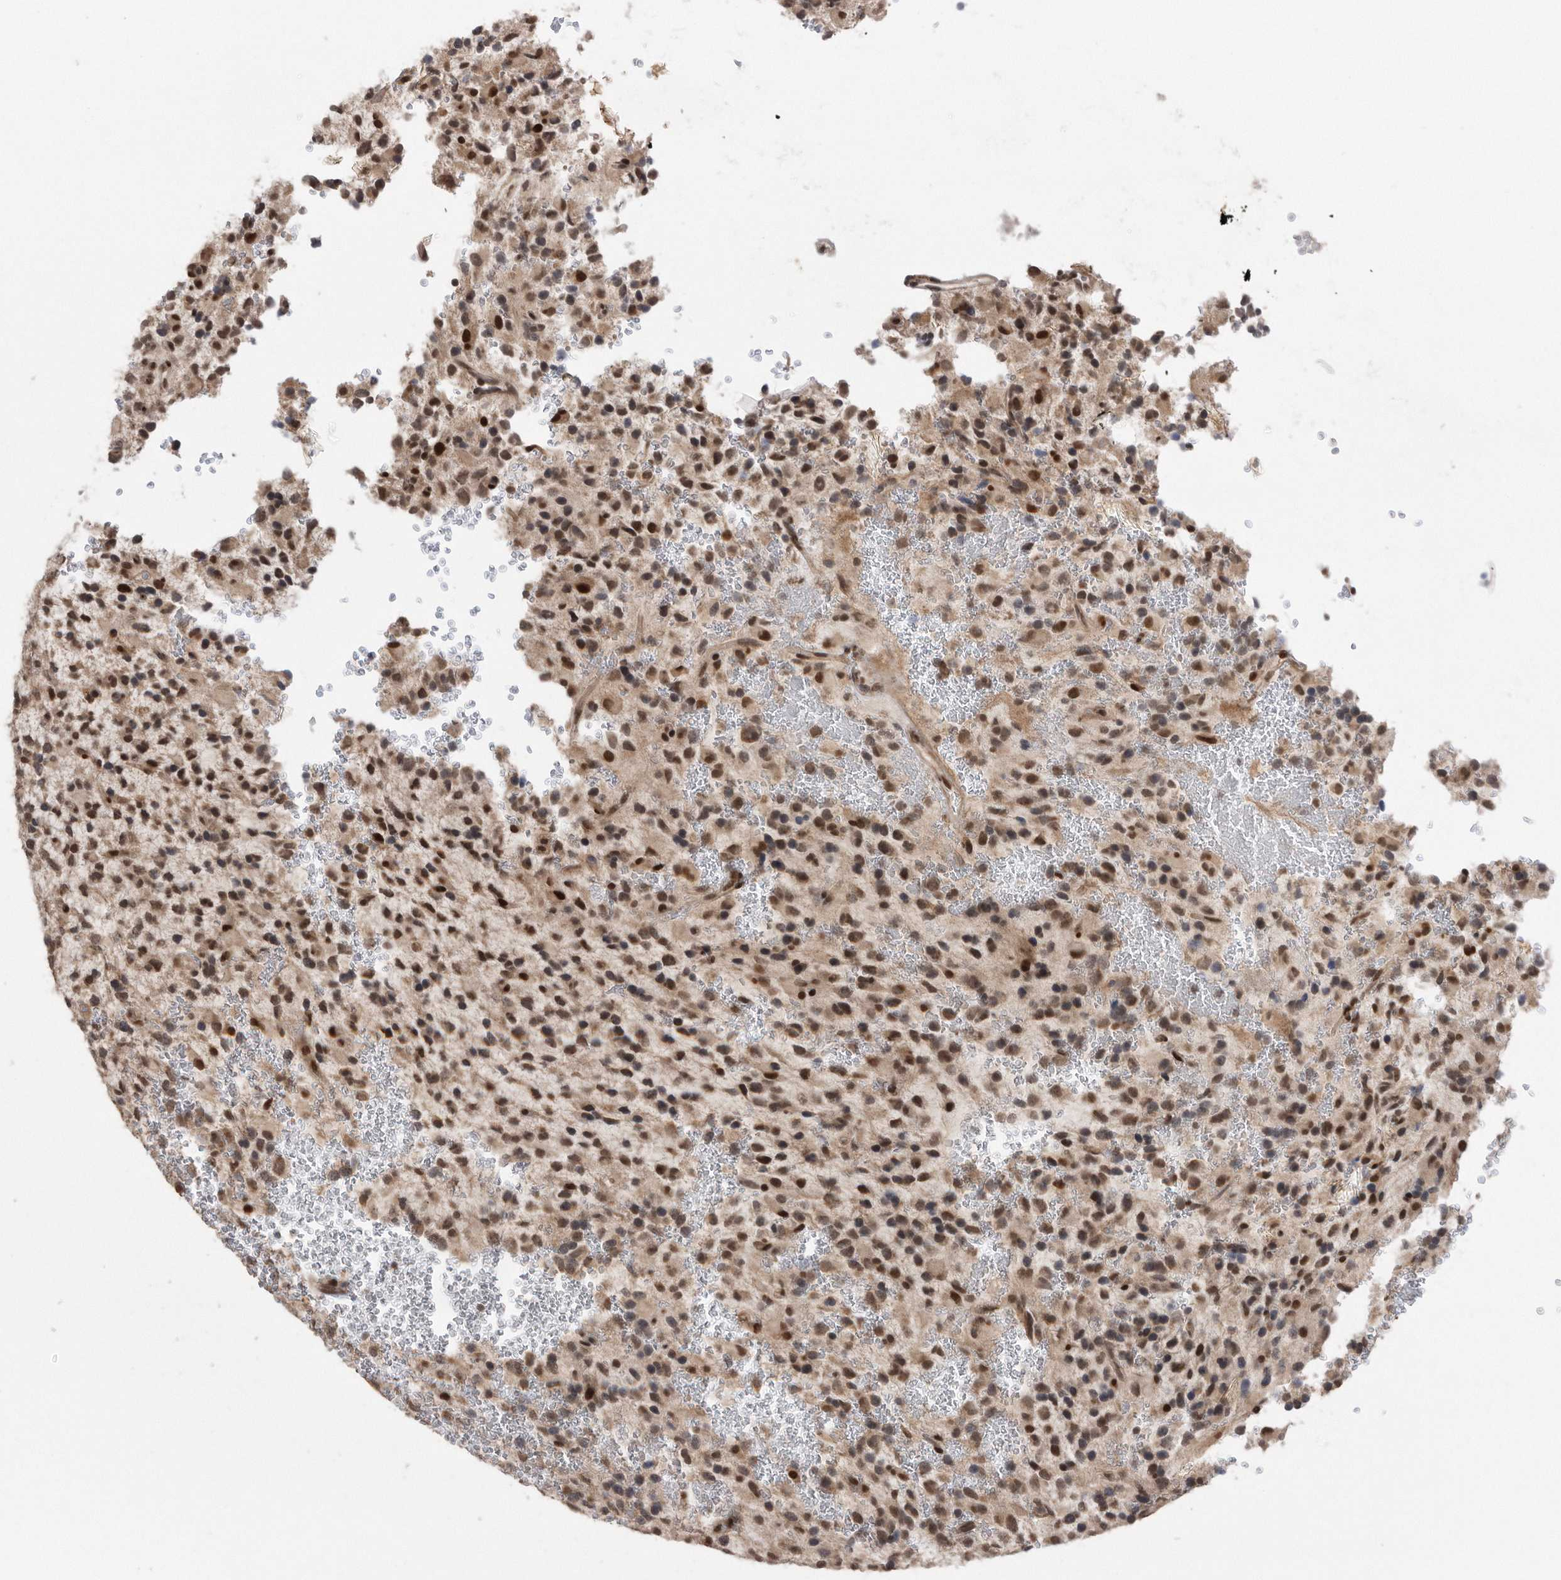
{"staining": {"intensity": "strong", "quantity": "25%-75%", "location": "cytoplasmic/membranous,nuclear"}, "tissue": "glioma", "cell_type": "Tumor cells", "image_type": "cancer", "snomed": [{"axis": "morphology", "description": "Glioma, malignant, High grade"}, {"axis": "topography", "description": "Brain"}], "caption": "An image of glioma stained for a protein shows strong cytoplasmic/membranous and nuclear brown staining in tumor cells.", "gene": "TDRD3", "patient": {"sex": "male", "age": 34}}